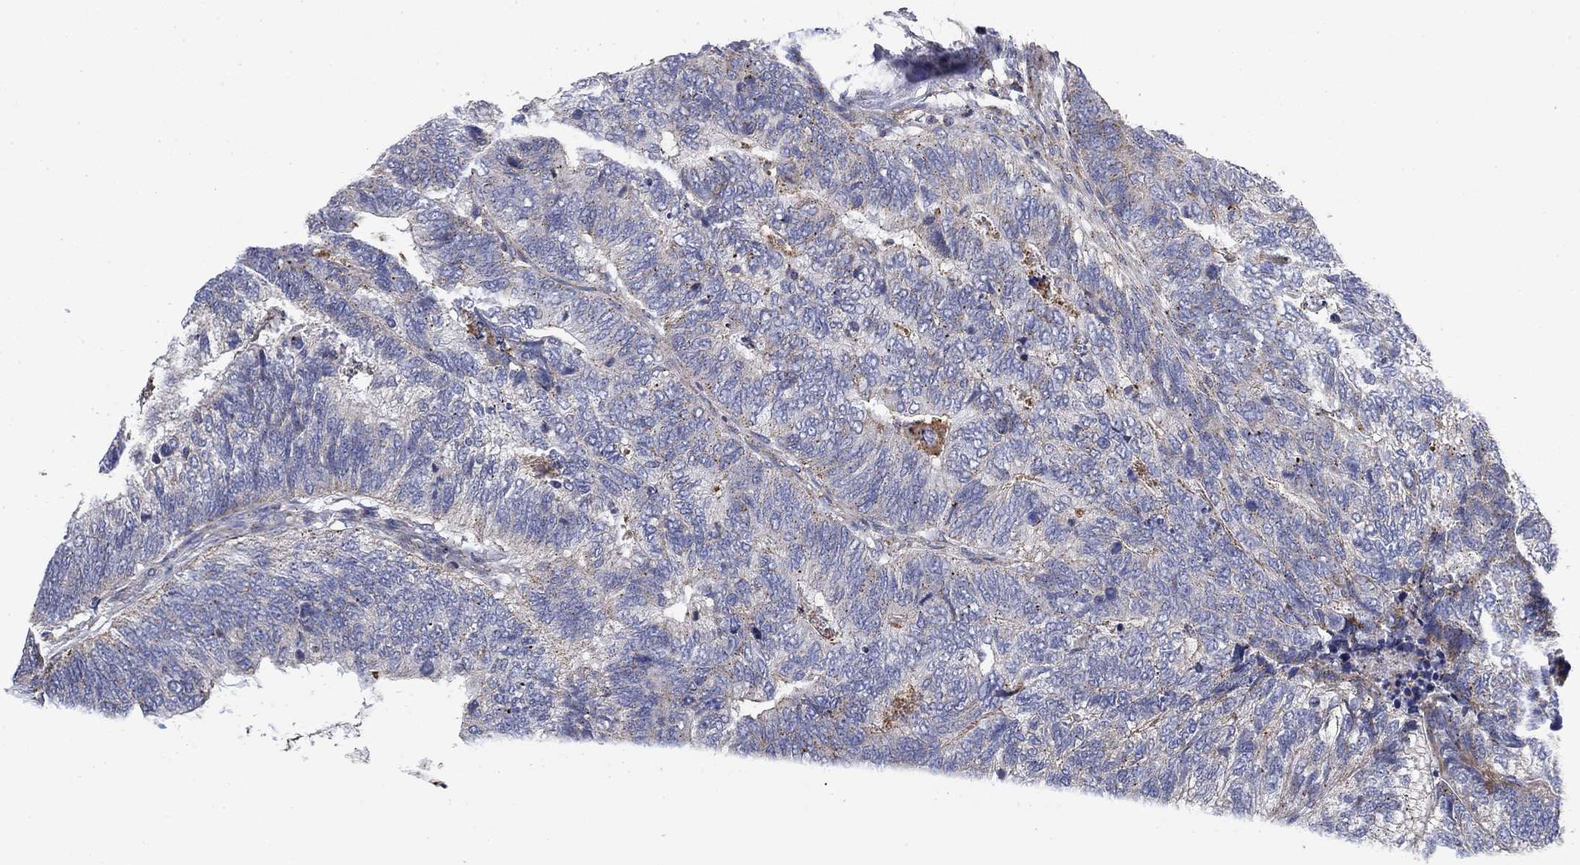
{"staining": {"intensity": "negative", "quantity": "none", "location": "none"}, "tissue": "colorectal cancer", "cell_type": "Tumor cells", "image_type": "cancer", "snomed": [{"axis": "morphology", "description": "Adenocarcinoma, NOS"}, {"axis": "topography", "description": "Colon"}], "caption": "Immunohistochemical staining of human adenocarcinoma (colorectal) demonstrates no significant positivity in tumor cells.", "gene": "NACAD", "patient": {"sex": "female", "age": 67}}